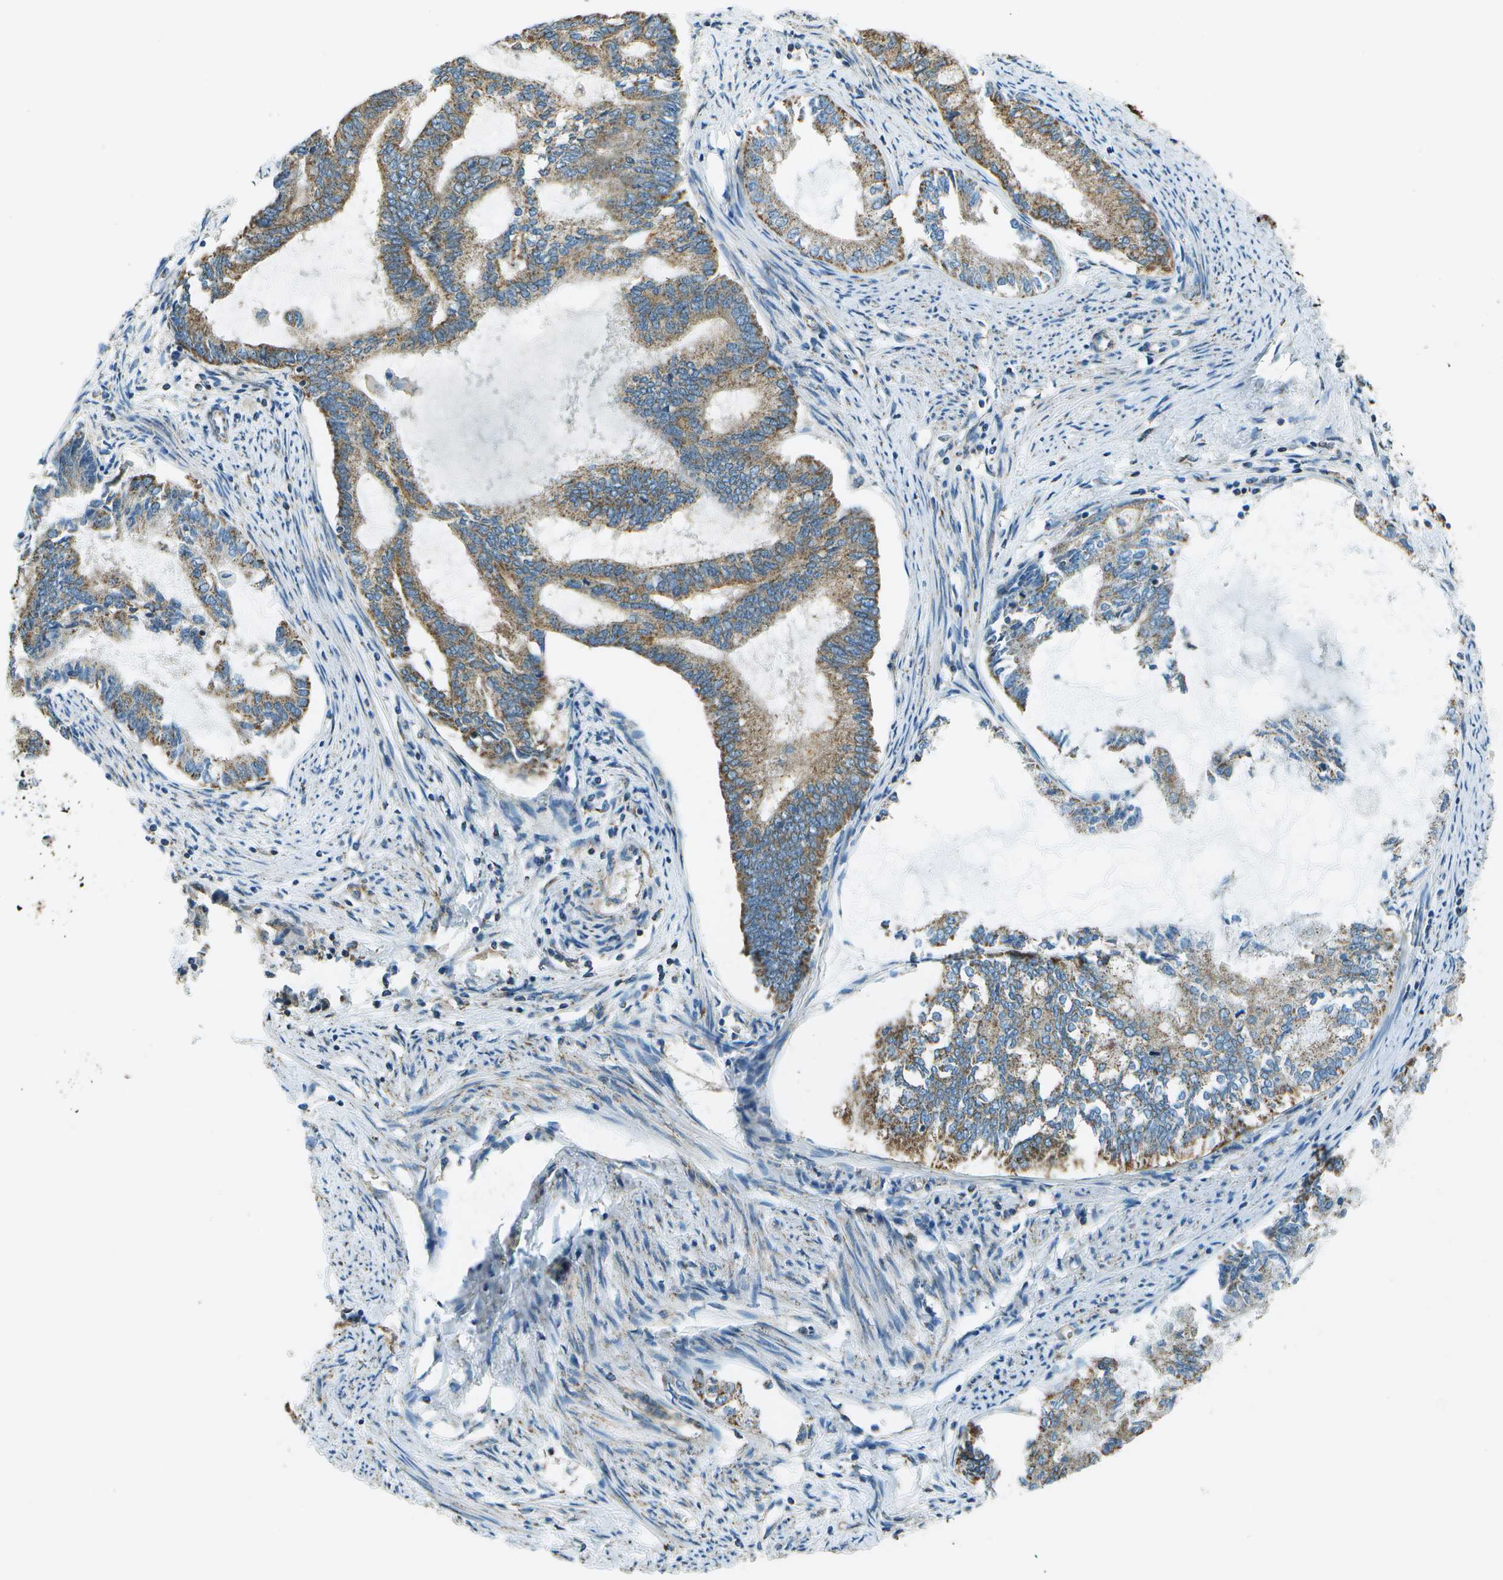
{"staining": {"intensity": "moderate", "quantity": ">75%", "location": "cytoplasmic/membranous"}, "tissue": "endometrial cancer", "cell_type": "Tumor cells", "image_type": "cancer", "snomed": [{"axis": "morphology", "description": "Adenocarcinoma, NOS"}, {"axis": "topography", "description": "Endometrium"}], "caption": "A medium amount of moderate cytoplasmic/membranous expression is seen in about >75% of tumor cells in endometrial cancer tissue. (DAB = brown stain, brightfield microscopy at high magnification).", "gene": "TMEM51", "patient": {"sex": "female", "age": 86}}